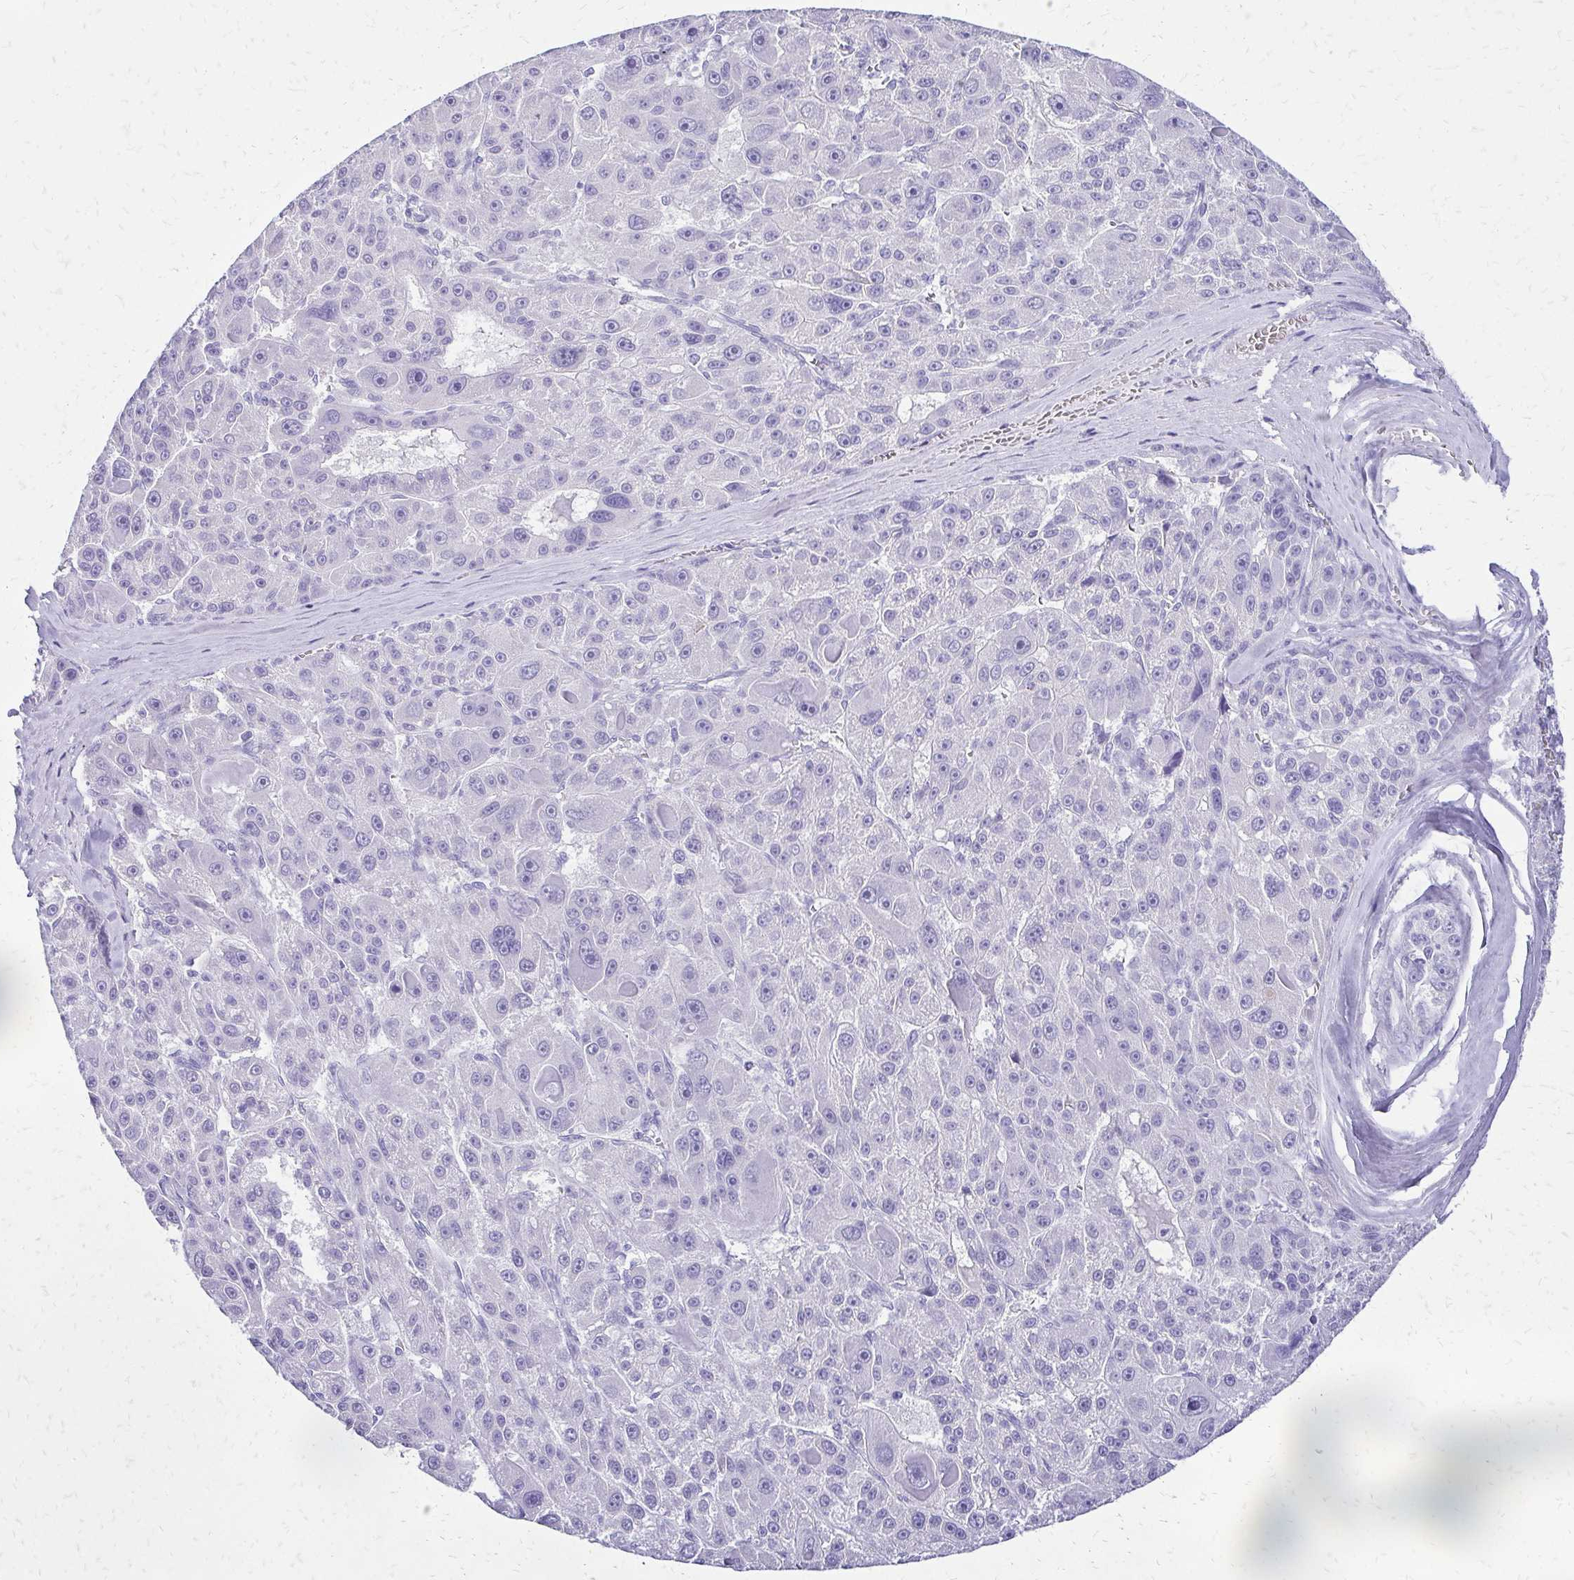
{"staining": {"intensity": "negative", "quantity": "none", "location": "none"}, "tissue": "liver cancer", "cell_type": "Tumor cells", "image_type": "cancer", "snomed": [{"axis": "morphology", "description": "Carcinoma, Hepatocellular, NOS"}, {"axis": "topography", "description": "Liver"}], "caption": "A high-resolution image shows immunohistochemistry (IHC) staining of liver cancer, which displays no significant expression in tumor cells.", "gene": "SLC32A1", "patient": {"sex": "male", "age": 76}}